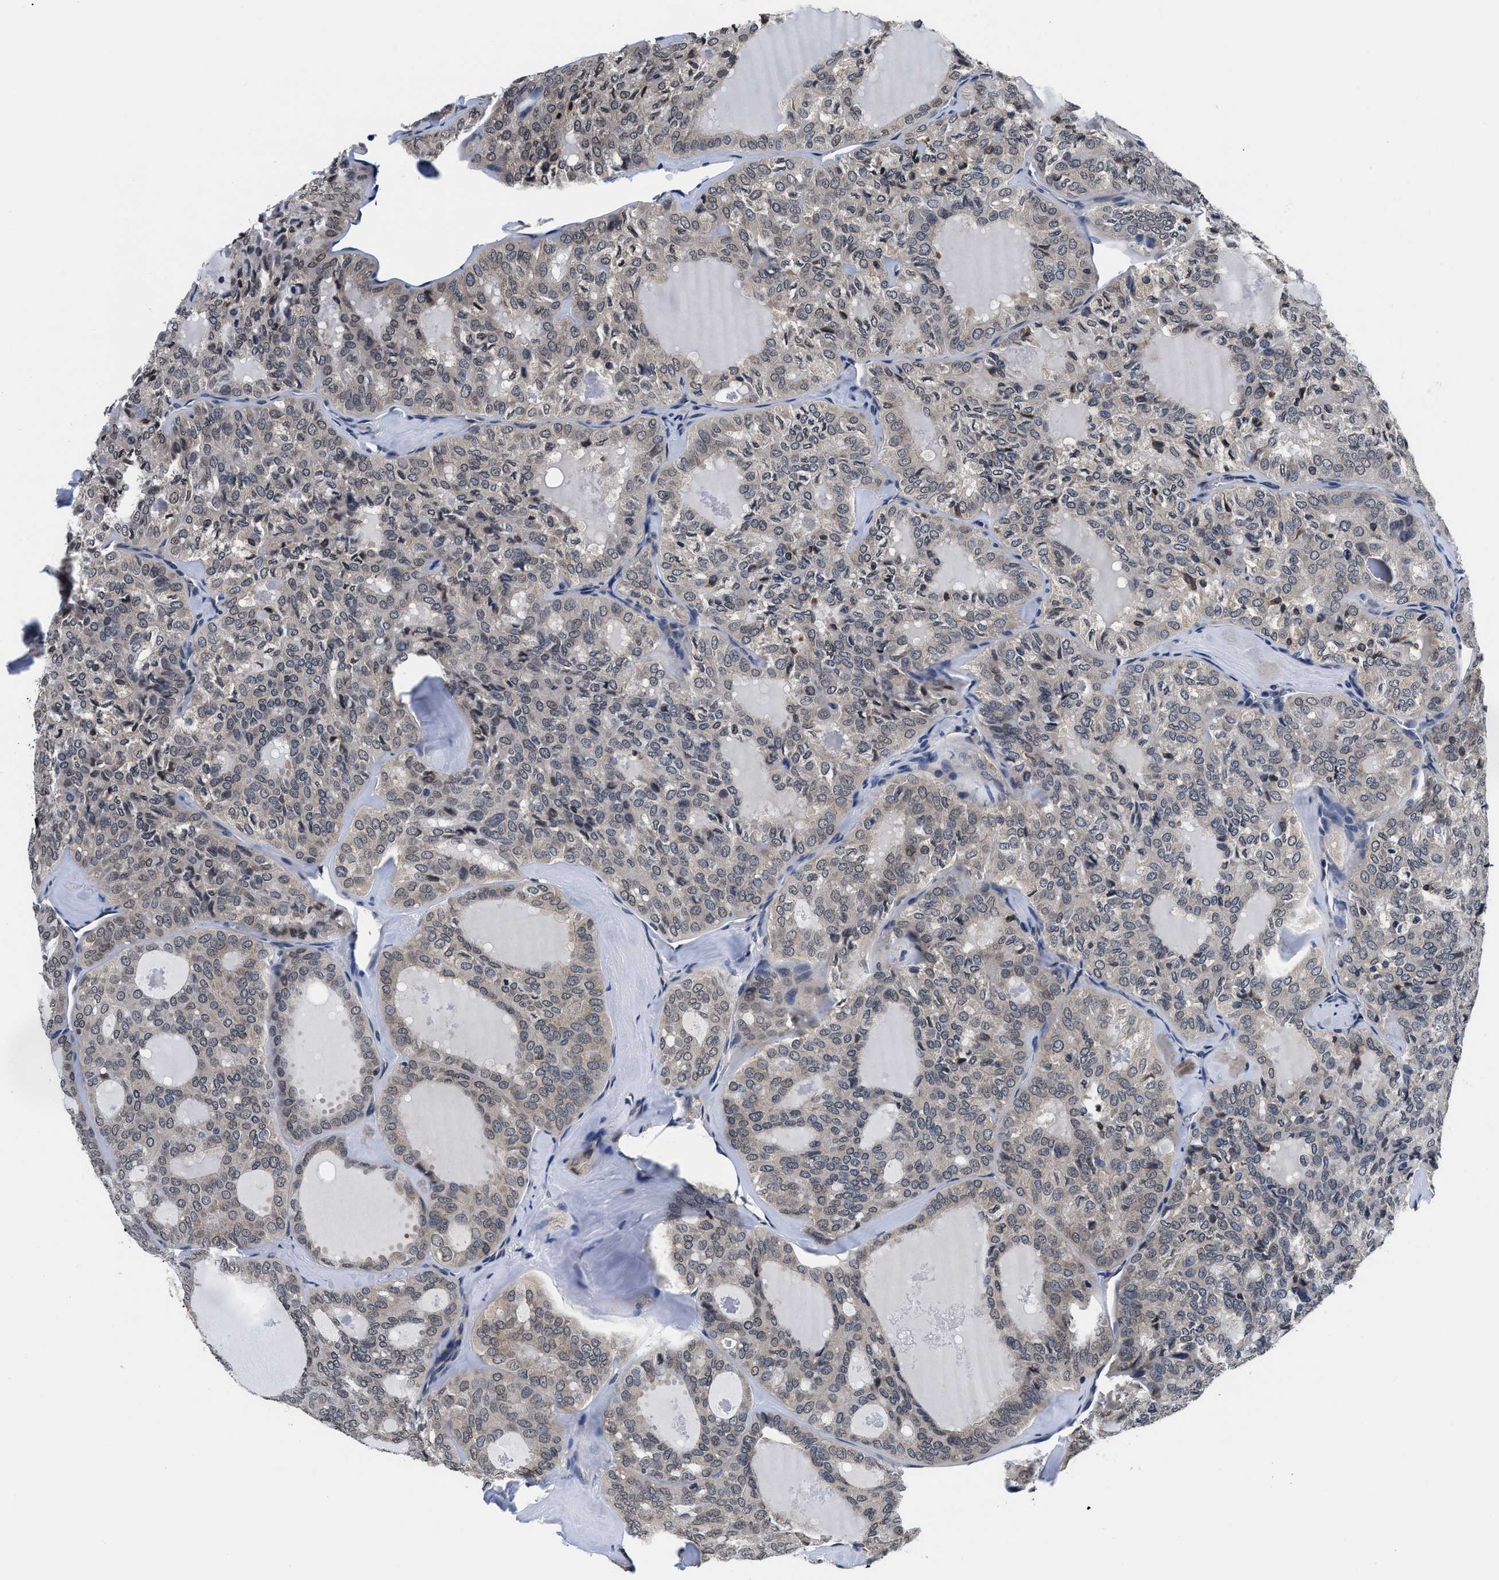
{"staining": {"intensity": "negative", "quantity": "none", "location": "none"}, "tissue": "thyroid cancer", "cell_type": "Tumor cells", "image_type": "cancer", "snomed": [{"axis": "morphology", "description": "Follicular adenoma carcinoma, NOS"}, {"axis": "topography", "description": "Thyroid gland"}], "caption": "Immunohistochemical staining of human follicular adenoma carcinoma (thyroid) exhibits no significant staining in tumor cells.", "gene": "SNX10", "patient": {"sex": "male", "age": 75}}